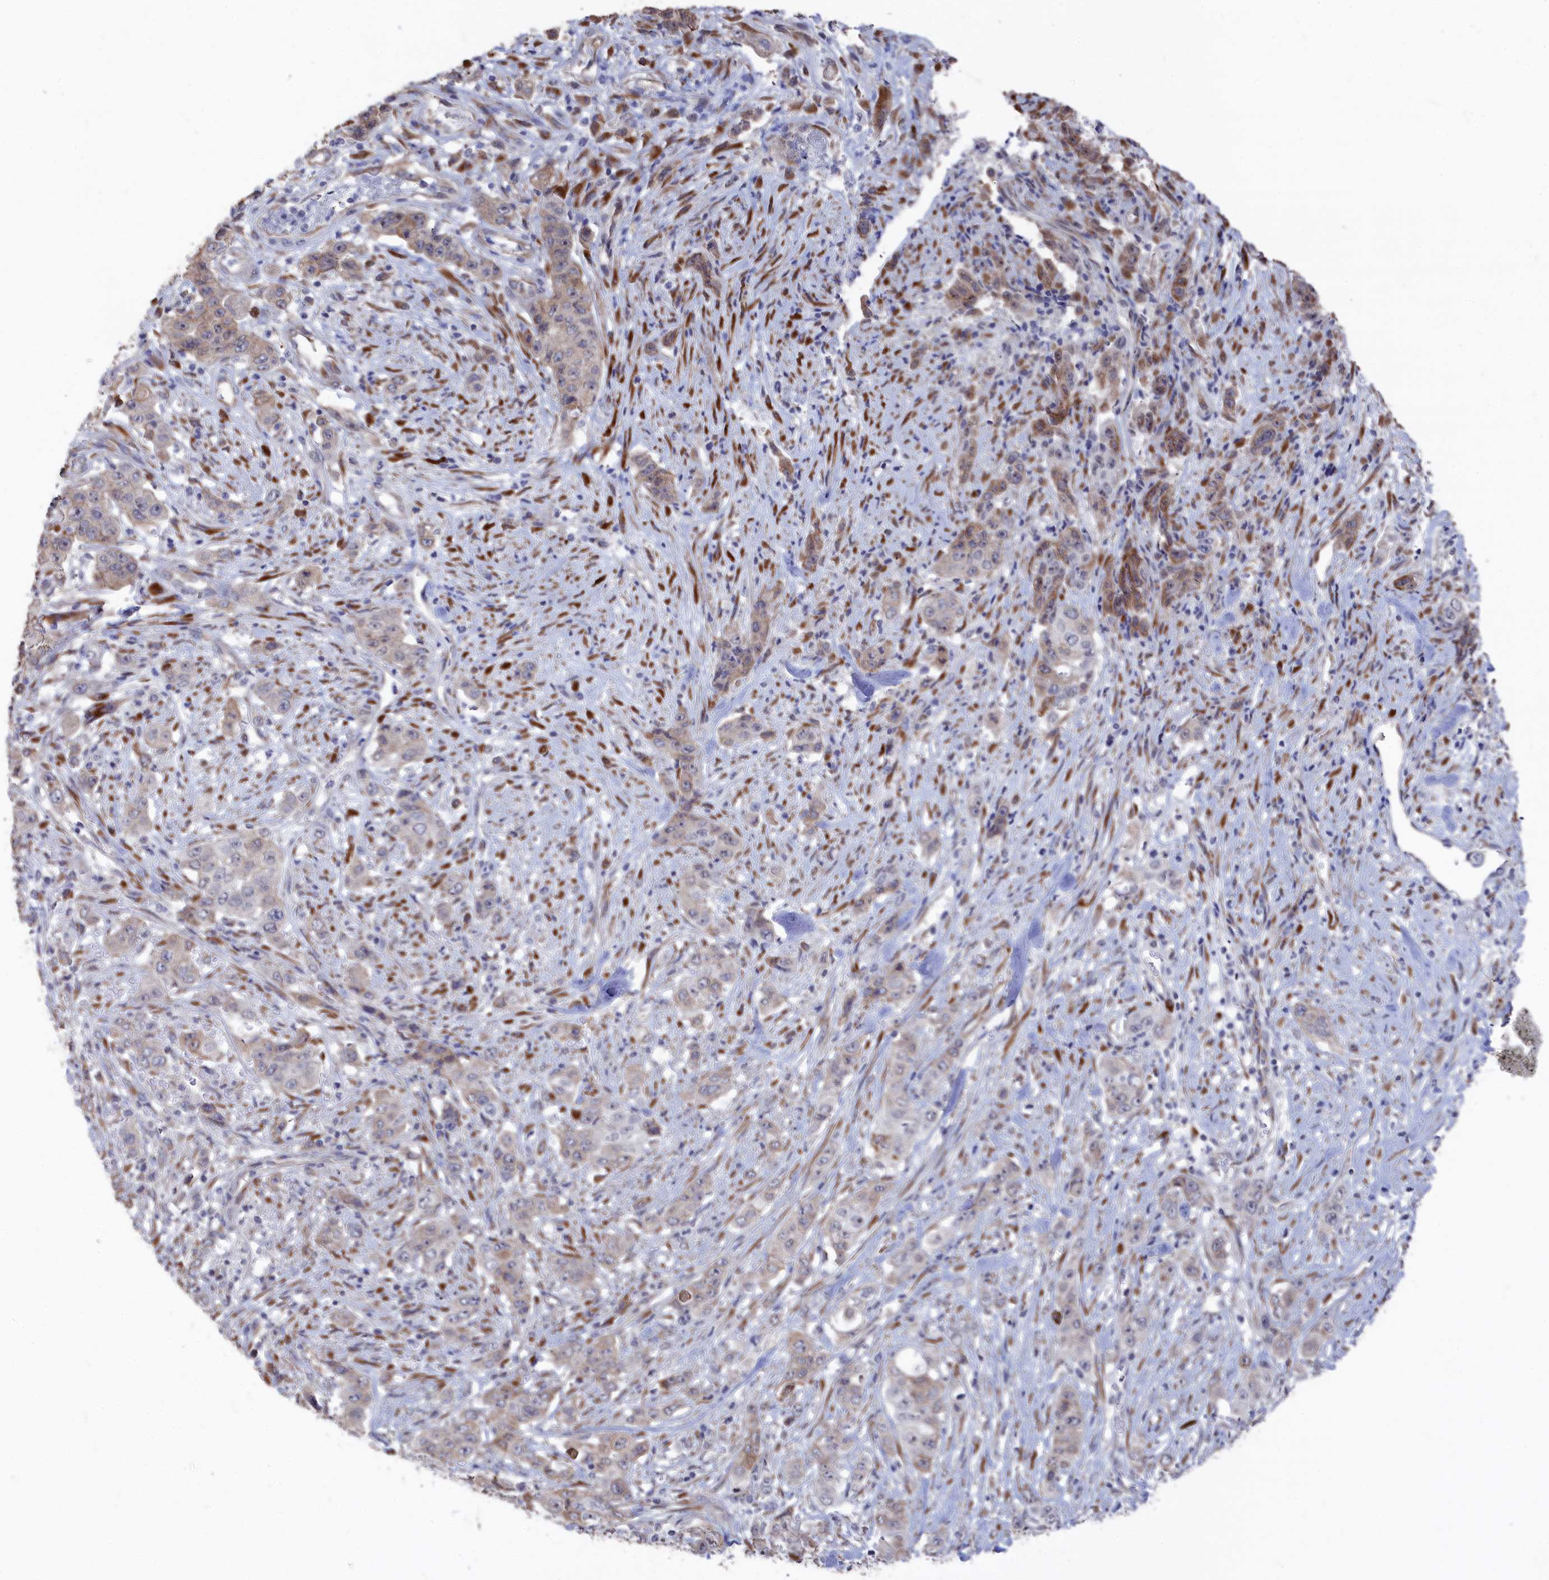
{"staining": {"intensity": "moderate", "quantity": "25%-75%", "location": "cytoplasmic/membranous"}, "tissue": "stomach cancer", "cell_type": "Tumor cells", "image_type": "cancer", "snomed": [{"axis": "morphology", "description": "Adenocarcinoma, NOS"}, {"axis": "topography", "description": "Stomach, upper"}], "caption": "Protein staining exhibits moderate cytoplasmic/membranous positivity in about 25%-75% of tumor cells in adenocarcinoma (stomach).", "gene": "SEMG2", "patient": {"sex": "male", "age": 62}}